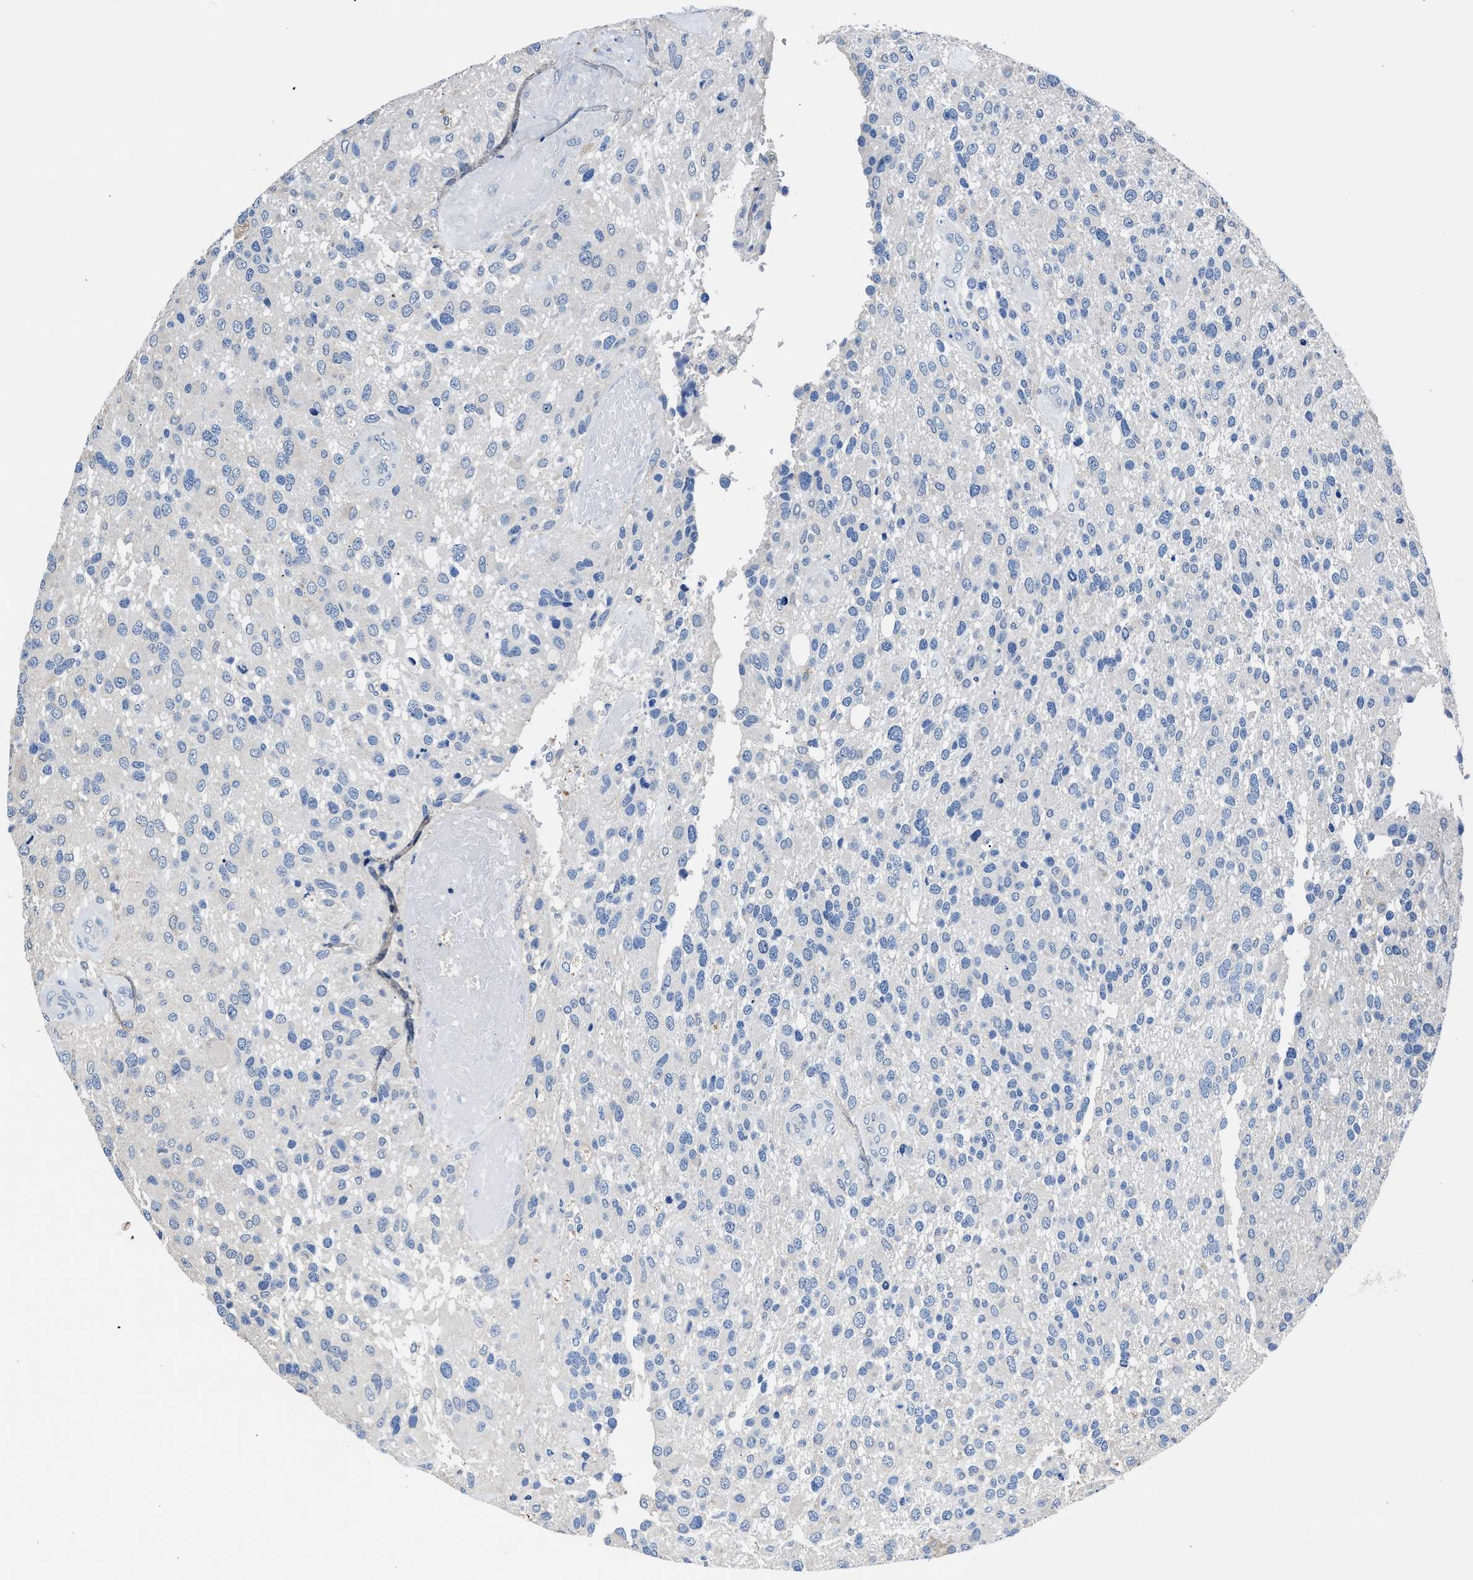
{"staining": {"intensity": "negative", "quantity": "none", "location": "none"}, "tissue": "glioma", "cell_type": "Tumor cells", "image_type": "cancer", "snomed": [{"axis": "morphology", "description": "Glioma, malignant, High grade"}, {"axis": "topography", "description": "Brain"}], "caption": "Immunohistochemistry histopathology image of human malignant high-grade glioma stained for a protein (brown), which exhibits no expression in tumor cells.", "gene": "GSTM1", "patient": {"sex": "female", "age": 58}}